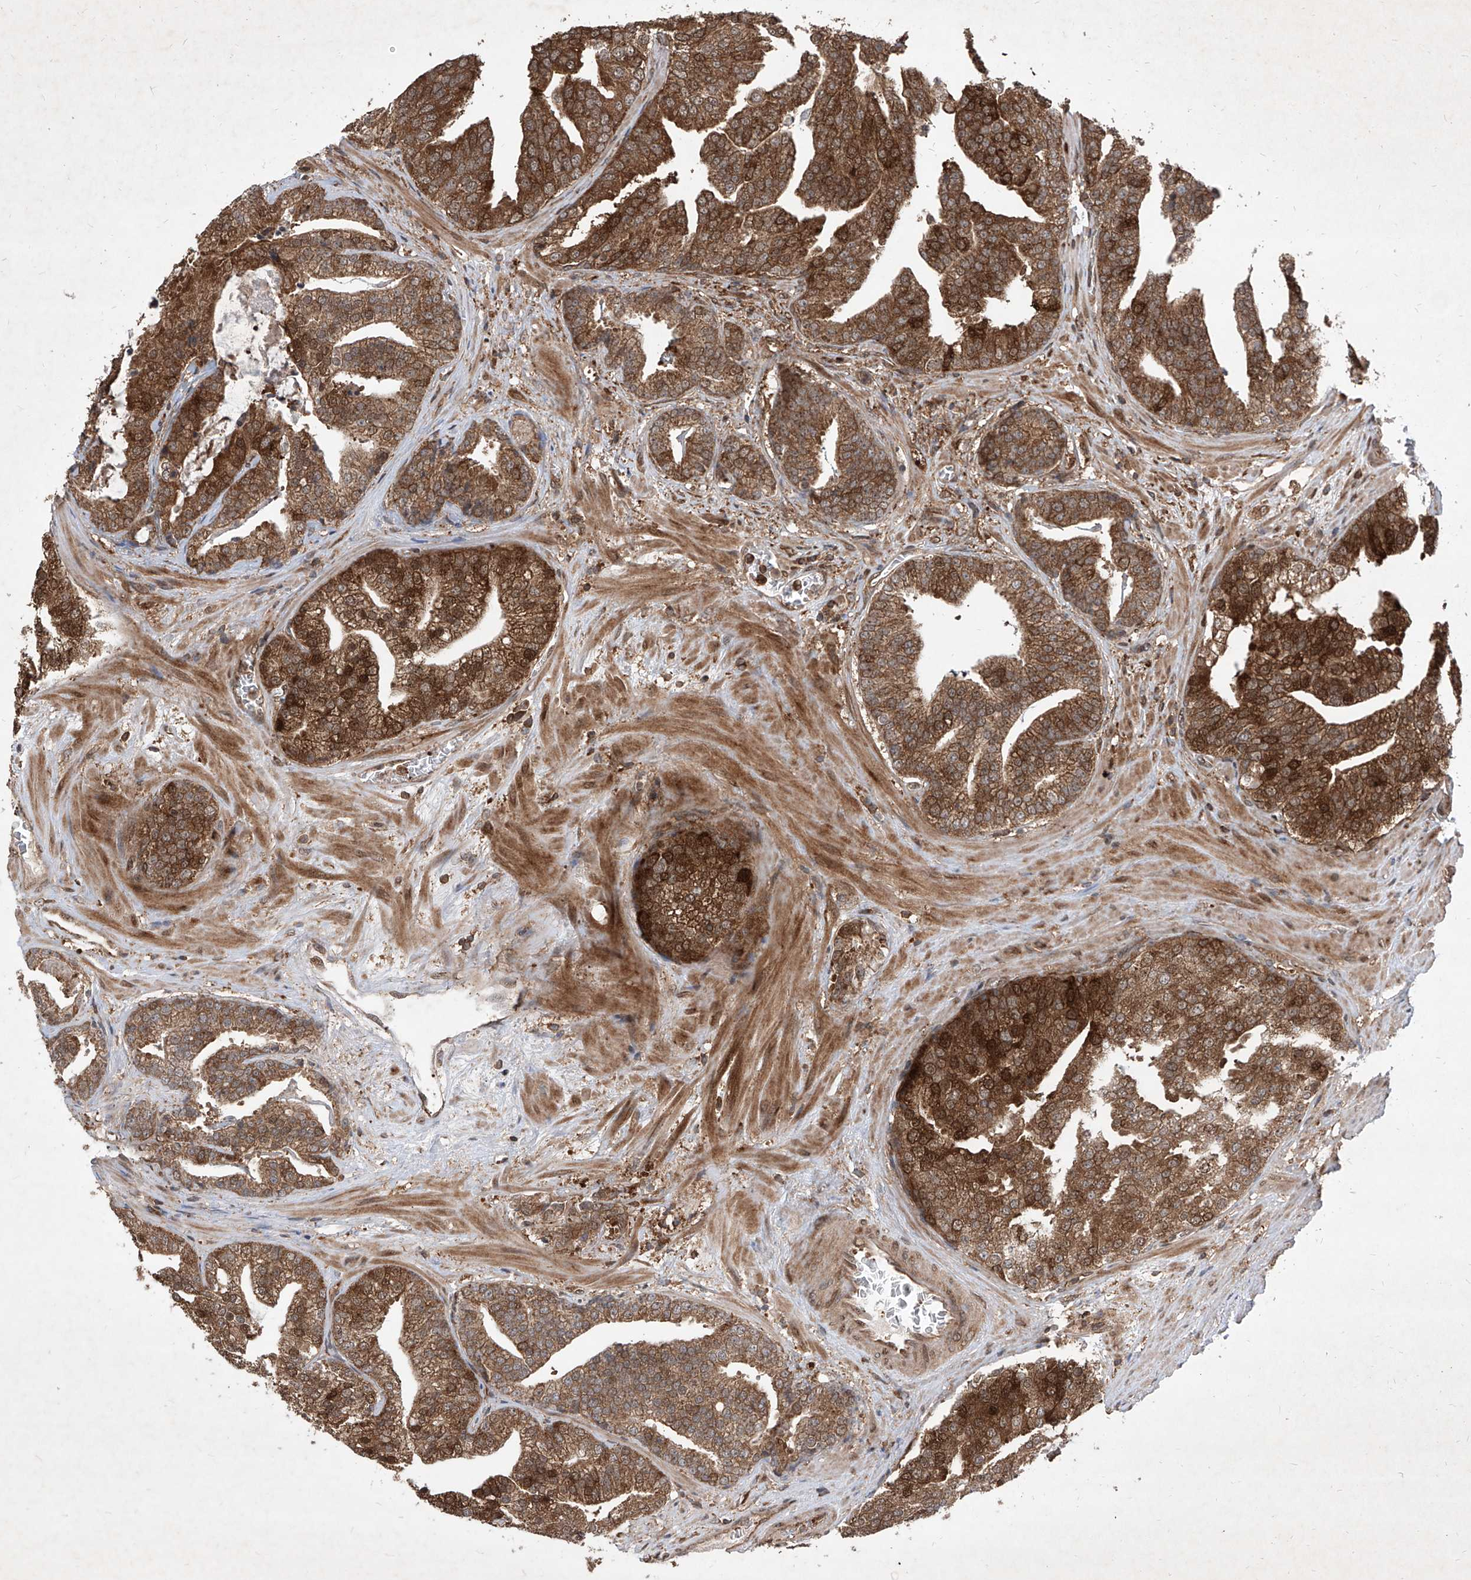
{"staining": {"intensity": "strong", "quantity": ">75%", "location": "cytoplasmic/membranous,nuclear"}, "tissue": "prostate cancer", "cell_type": "Tumor cells", "image_type": "cancer", "snomed": [{"axis": "morphology", "description": "Adenocarcinoma, Low grade"}, {"axis": "topography", "description": "Prostate"}], "caption": "Prostate cancer stained with IHC displays strong cytoplasmic/membranous and nuclear staining in approximately >75% of tumor cells.", "gene": "MAGED2", "patient": {"sex": "male", "age": 67}}